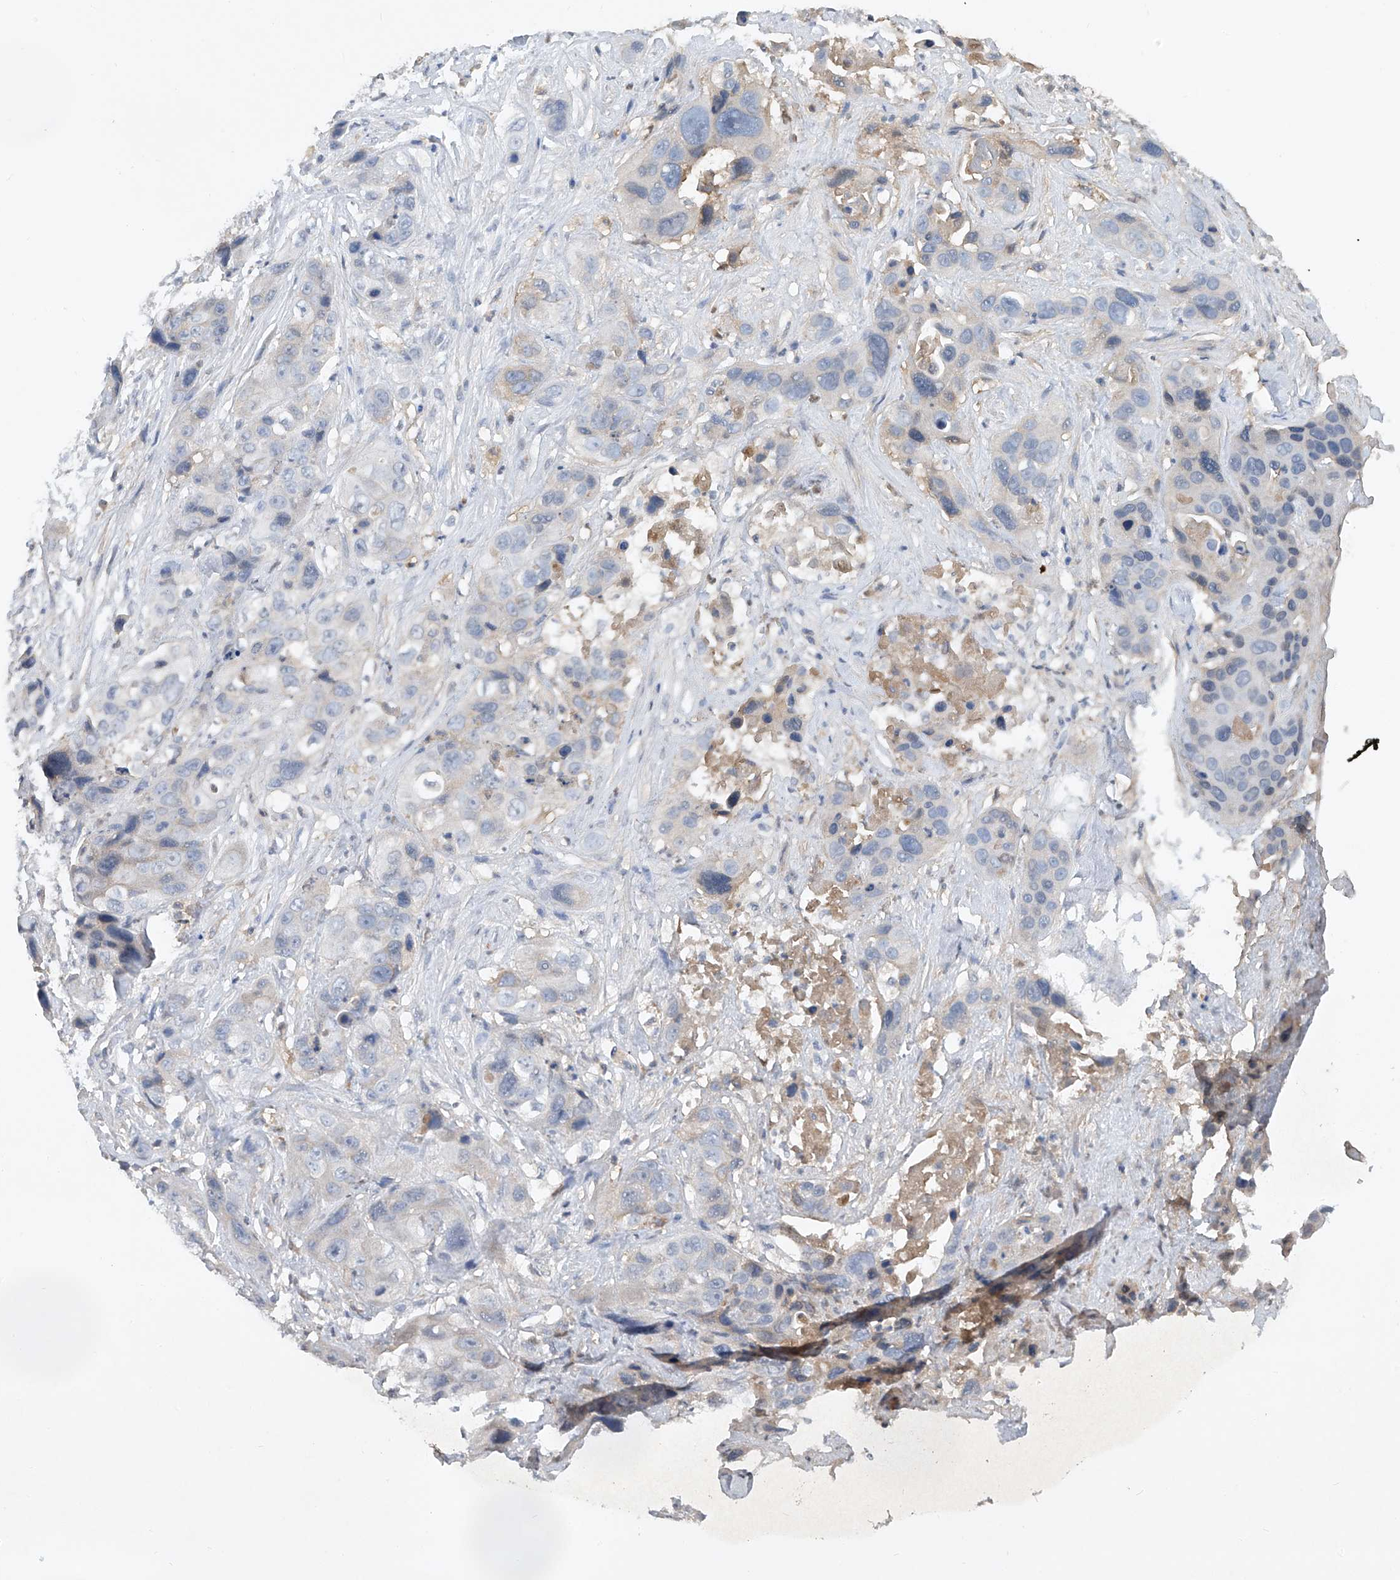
{"staining": {"intensity": "negative", "quantity": "none", "location": "none"}, "tissue": "liver cancer", "cell_type": "Tumor cells", "image_type": "cancer", "snomed": [{"axis": "morphology", "description": "Cholangiocarcinoma"}, {"axis": "topography", "description": "Liver"}], "caption": "A micrograph of liver cholangiocarcinoma stained for a protein displays no brown staining in tumor cells. (DAB IHC visualized using brightfield microscopy, high magnification).", "gene": "HAS3", "patient": {"sex": "female", "age": 61}}